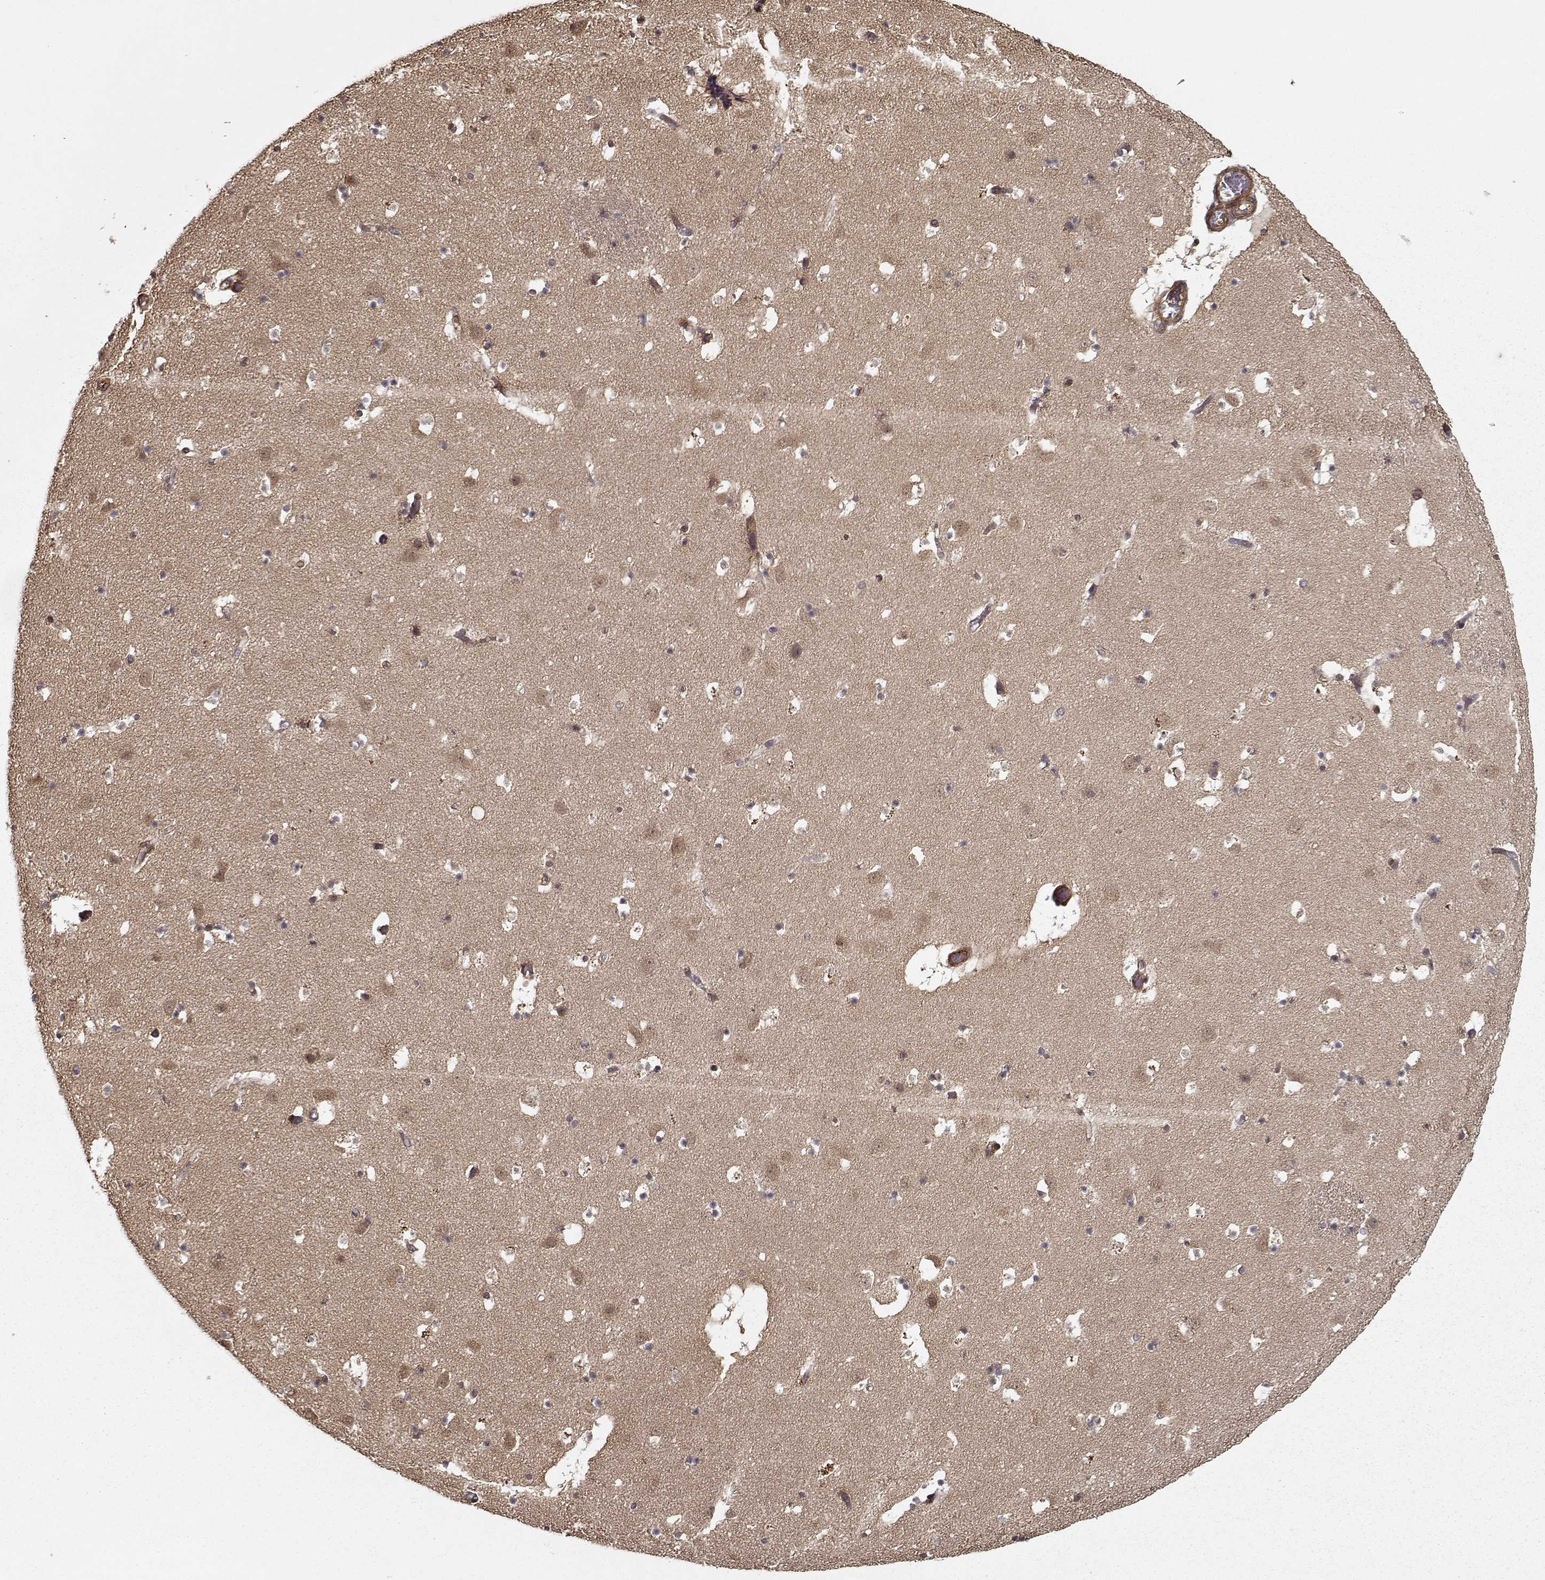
{"staining": {"intensity": "negative", "quantity": "none", "location": "none"}, "tissue": "caudate", "cell_type": "Glial cells", "image_type": "normal", "snomed": [{"axis": "morphology", "description": "Normal tissue, NOS"}, {"axis": "topography", "description": "Lateral ventricle wall"}], "caption": "Human caudate stained for a protein using immunohistochemistry (IHC) shows no positivity in glial cells.", "gene": "PPP1R12A", "patient": {"sex": "female", "age": 42}}